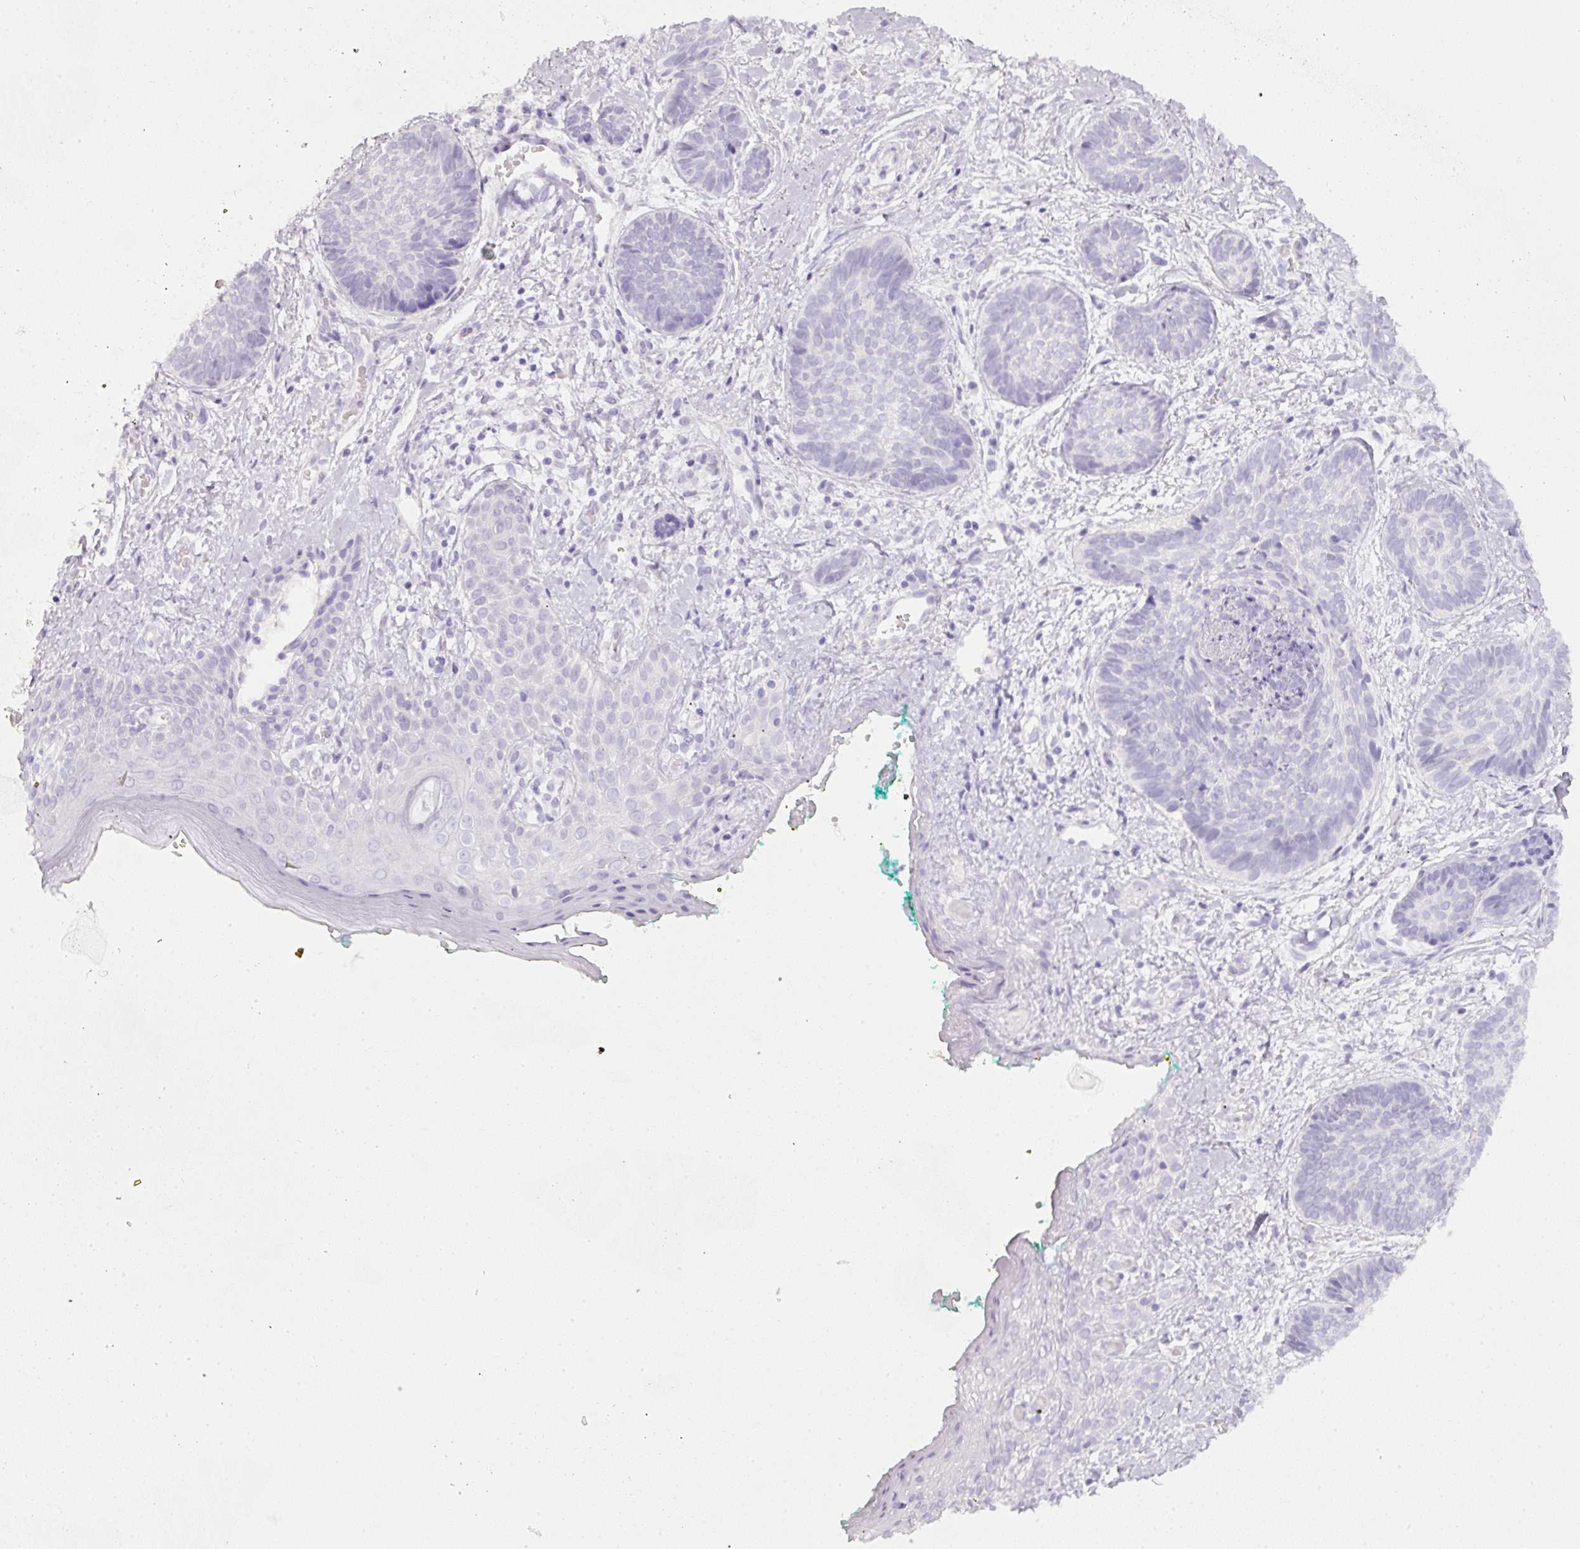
{"staining": {"intensity": "negative", "quantity": "none", "location": "none"}, "tissue": "skin cancer", "cell_type": "Tumor cells", "image_type": "cancer", "snomed": [{"axis": "morphology", "description": "Basal cell carcinoma"}, {"axis": "topography", "description": "Skin"}], "caption": "DAB immunohistochemical staining of human skin basal cell carcinoma exhibits no significant positivity in tumor cells.", "gene": "SLC2A2", "patient": {"sex": "female", "age": 81}}